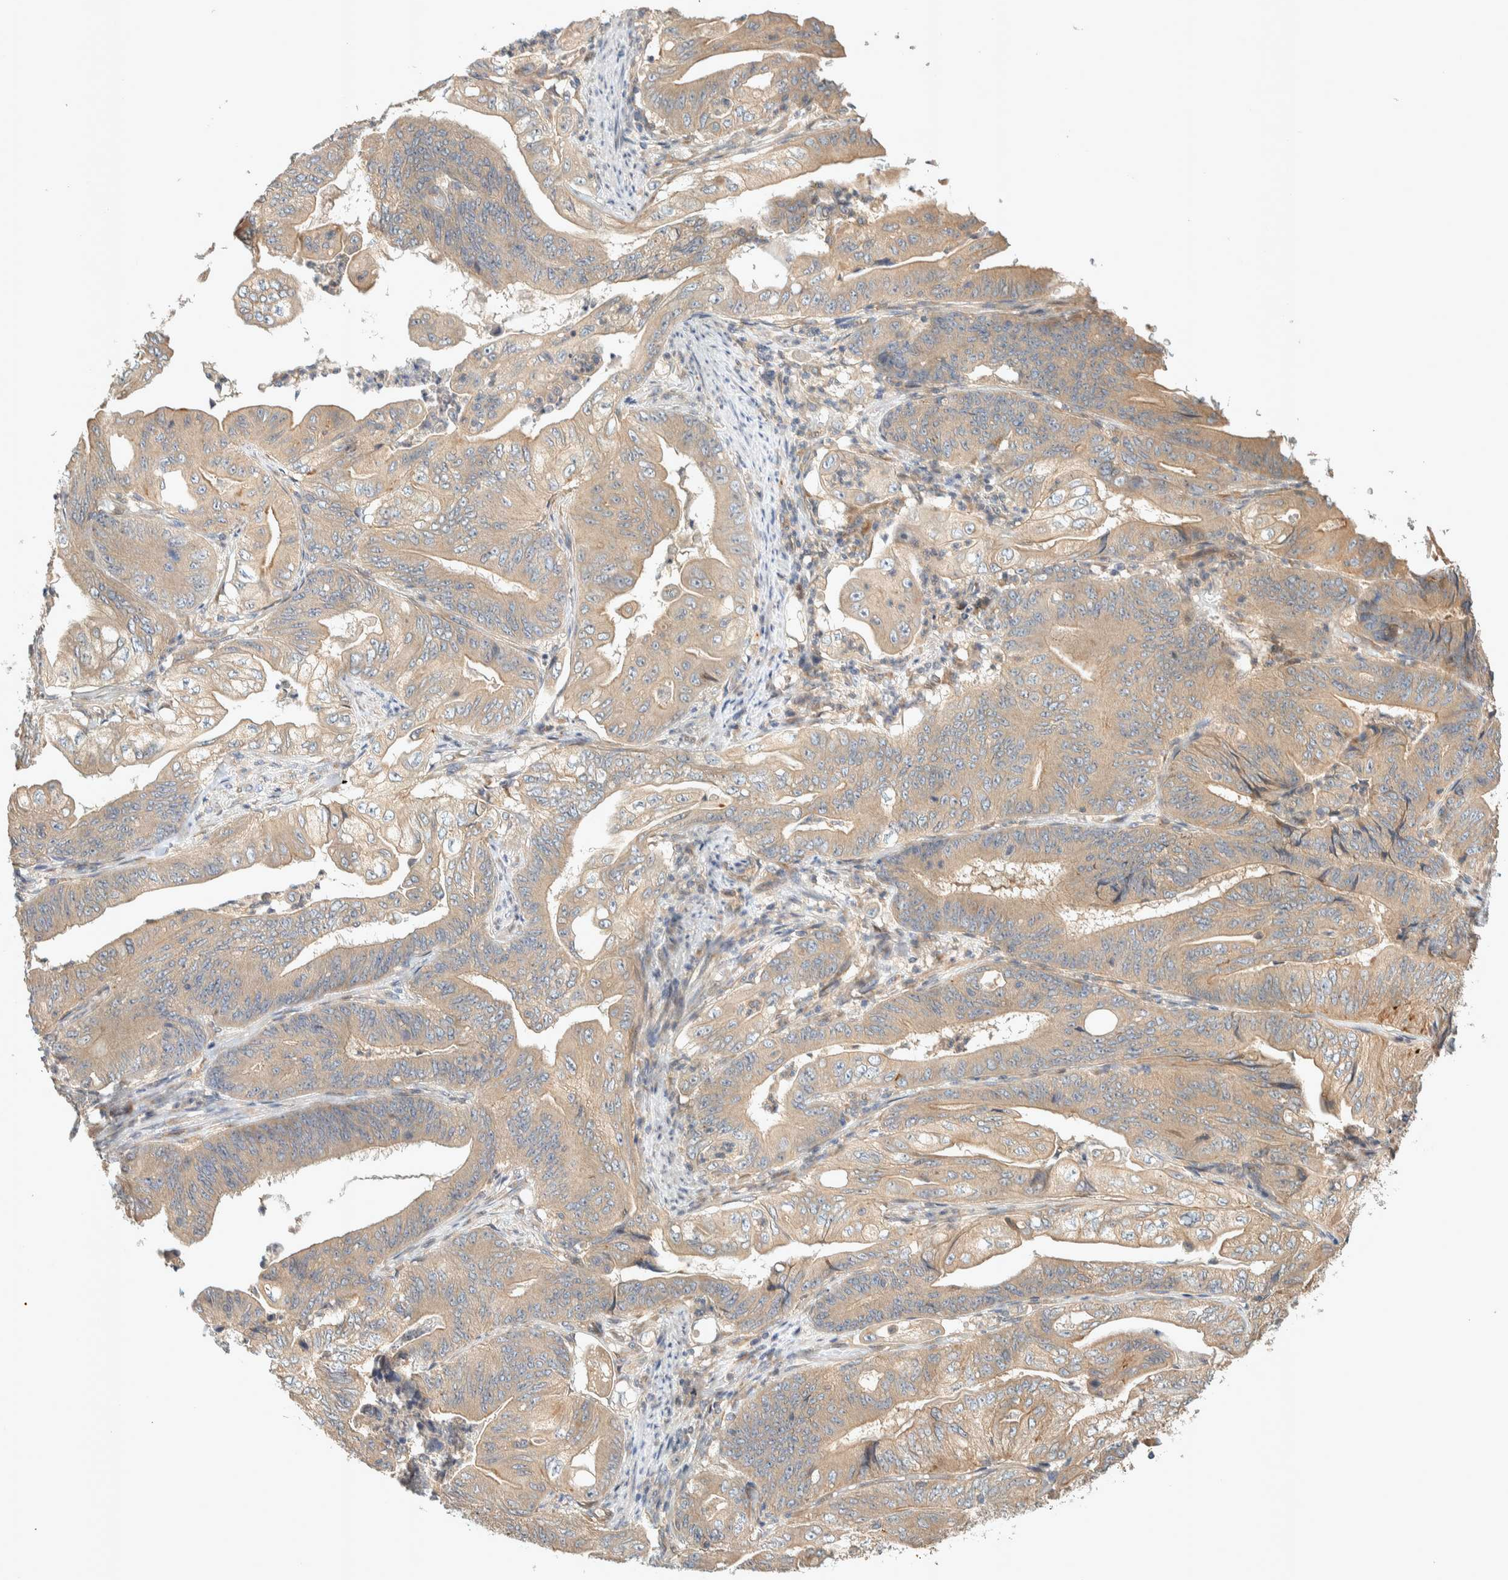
{"staining": {"intensity": "weak", "quantity": "25%-75%", "location": "cytoplasmic/membranous"}, "tissue": "stomach cancer", "cell_type": "Tumor cells", "image_type": "cancer", "snomed": [{"axis": "morphology", "description": "Adenocarcinoma, NOS"}, {"axis": "topography", "description": "Stomach"}], "caption": "A high-resolution photomicrograph shows immunohistochemistry (IHC) staining of adenocarcinoma (stomach), which exhibits weak cytoplasmic/membranous positivity in approximately 25%-75% of tumor cells. Immunohistochemistry (ihc) stains the protein of interest in brown and the nuclei are stained blue.", "gene": "PXK", "patient": {"sex": "female", "age": 73}}